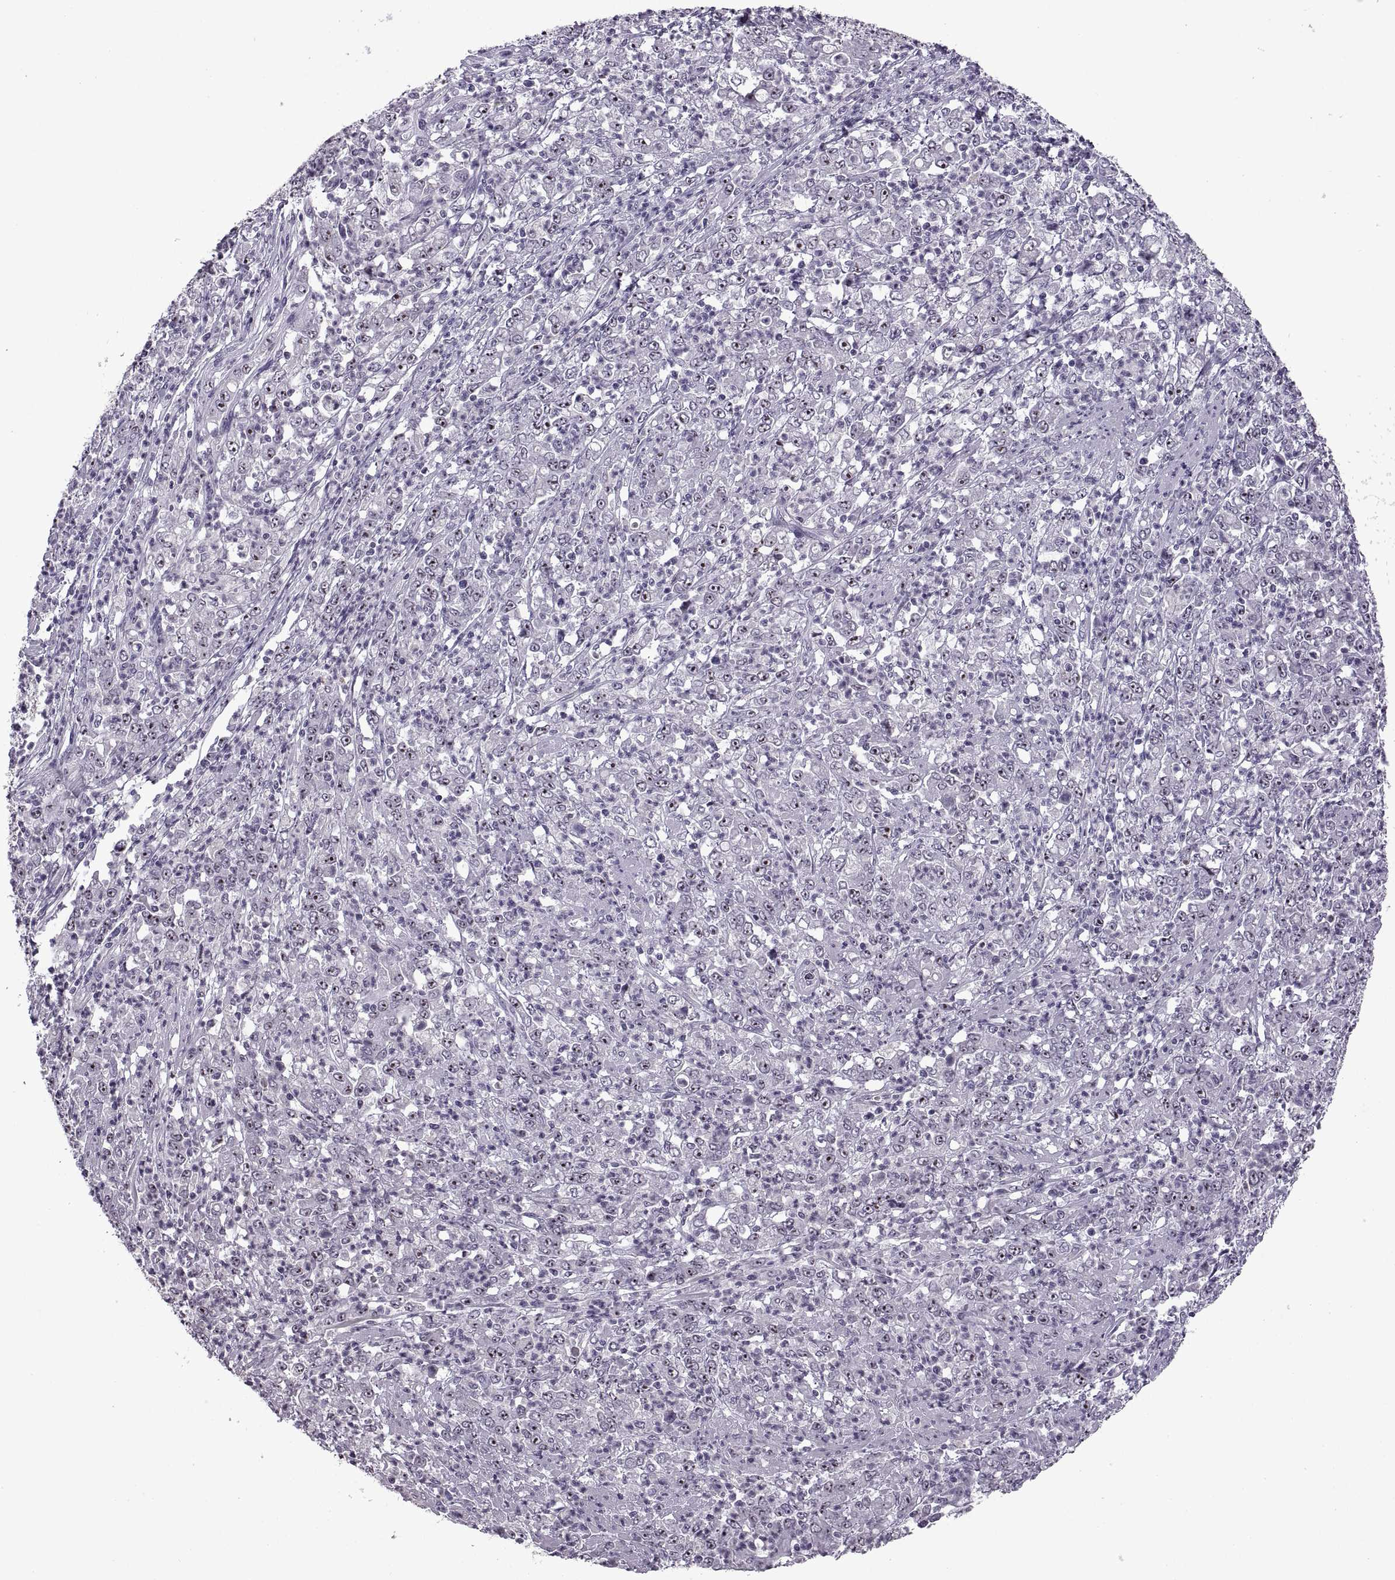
{"staining": {"intensity": "strong", "quantity": "25%-75%", "location": "nuclear"}, "tissue": "stomach cancer", "cell_type": "Tumor cells", "image_type": "cancer", "snomed": [{"axis": "morphology", "description": "Adenocarcinoma, NOS"}, {"axis": "topography", "description": "Stomach, lower"}], "caption": "Immunohistochemical staining of human stomach cancer (adenocarcinoma) shows high levels of strong nuclear protein positivity in about 25%-75% of tumor cells.", "gene": "SINHCAF", "patient": {"sex": "female", "age": 71}}